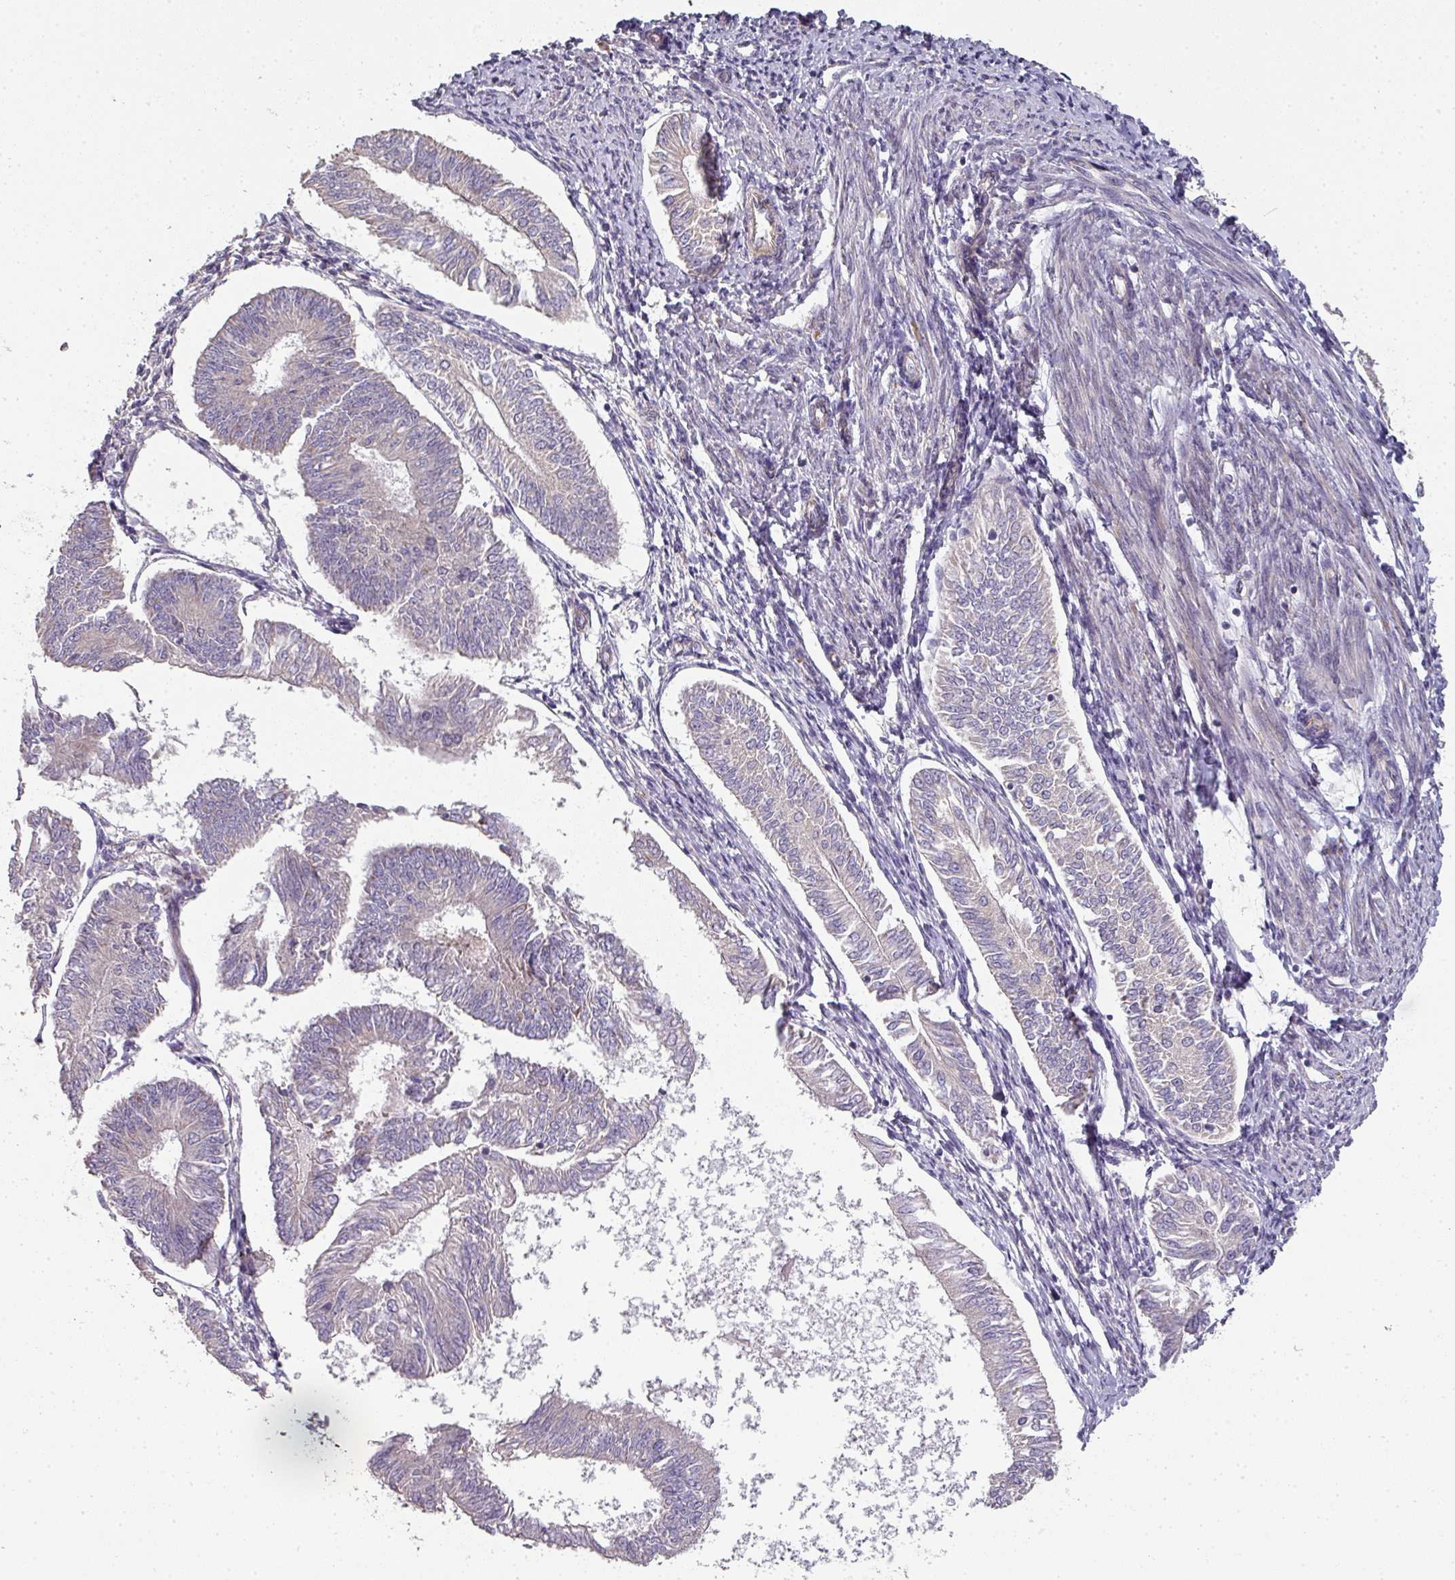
{"staining": {"intensity": "negative", "quantity": "none", "location": "none"}, "tissue": "endometrial cancer", "cell_type": "Tumor cells", "image_type": "cancer", "snomed": [{"axis": "morphology", "description": "Adenocarcinoma, NOS"}, {"axis": "topography", "description": "Endometrium"}], "caption": "An IHC photomicrograph of endometrial cancer (adenocarcinoma) is shown. There is no staining in tumor cells of endometrial cancer (adenocarcinoma).", "gene": "PCDH1", "patient": {"sex": "female", "age": 58}}